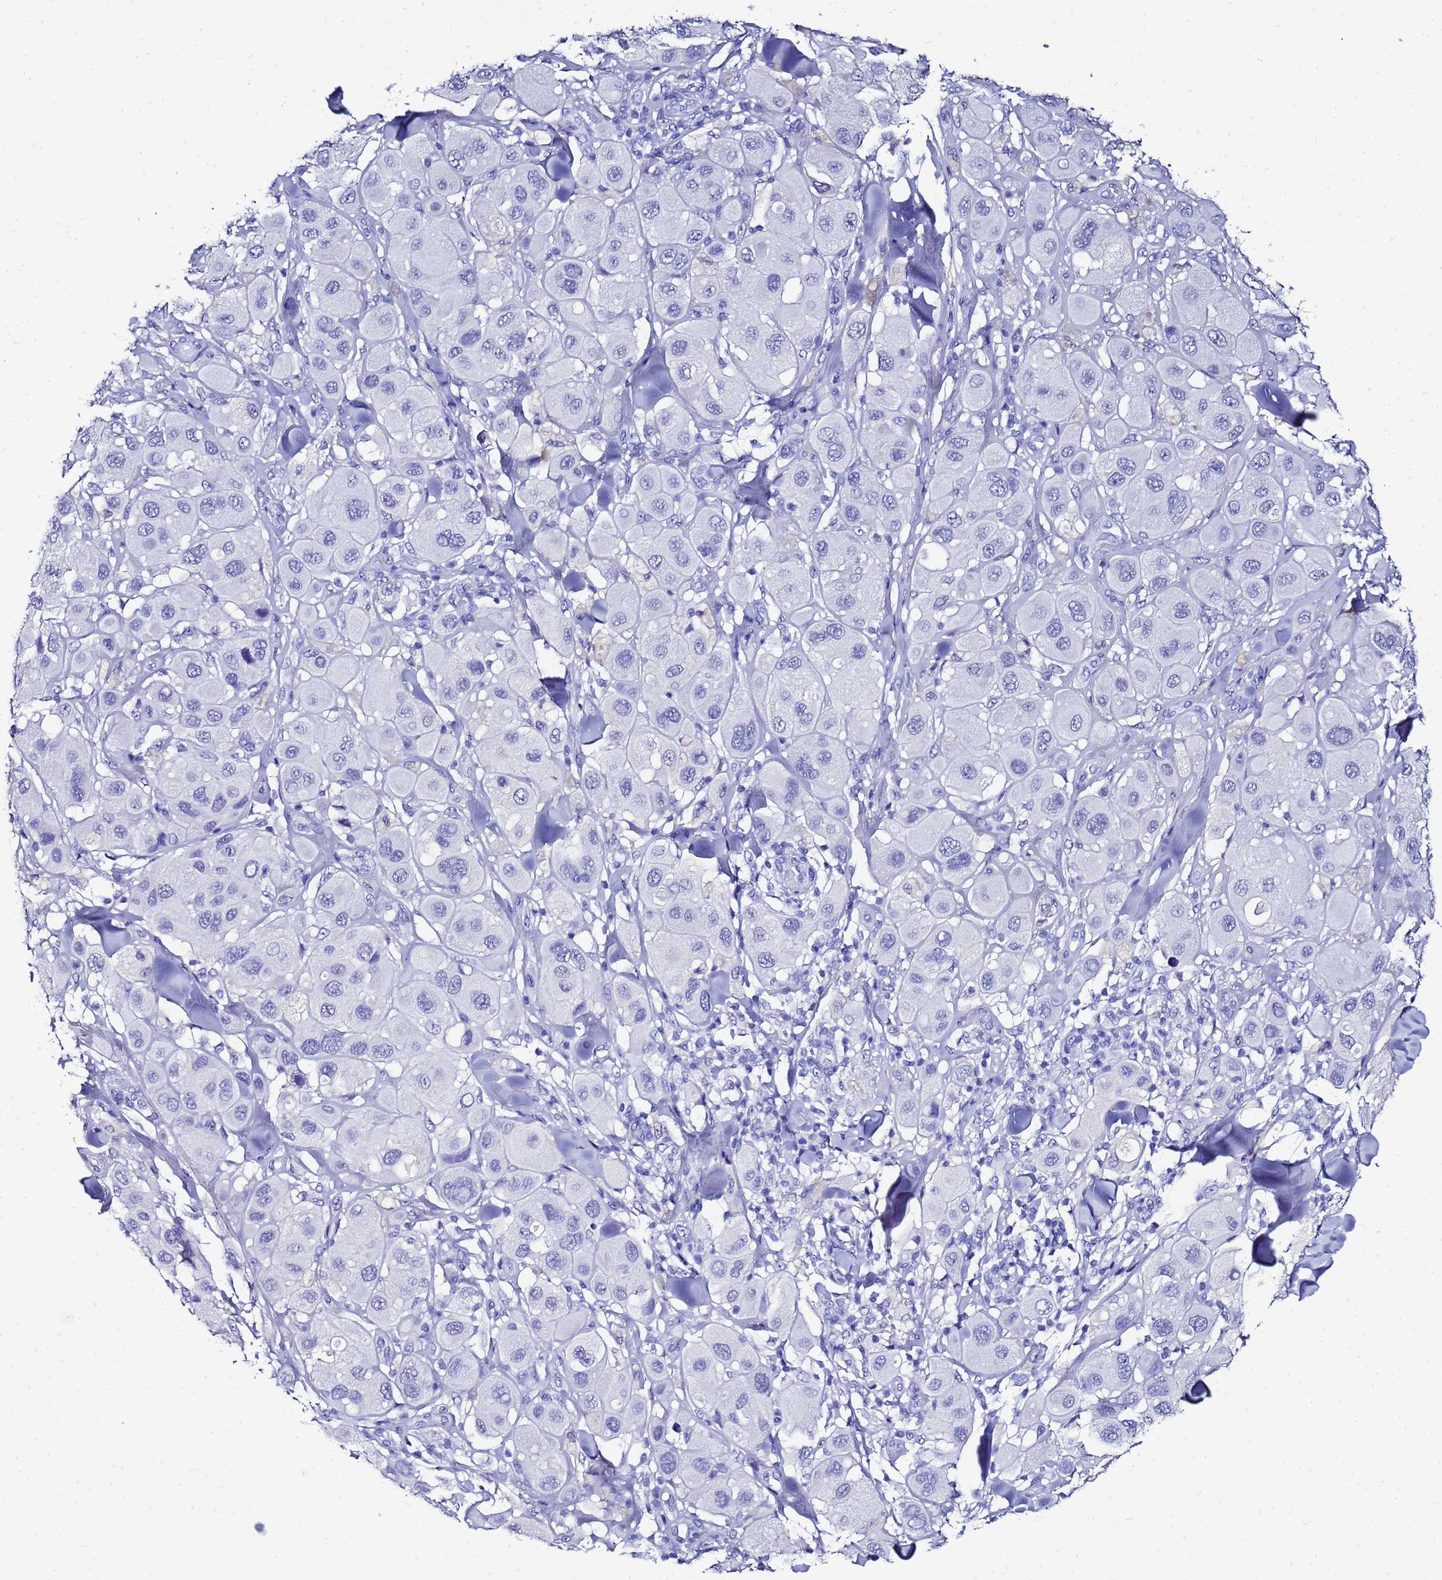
{"staining": {"intensity": "negative", "quantity": "none", "location": "none"}, "tissue": "melanoma", "cell_type": "Tumor cells", "image_type": "cancer", "snomed": [{"axis": "morphology", "description": "Malignant melanoma, Metastatic site"}, {"axis": "topography", "description": "Skin"}], "caption": "Tumor cells show no significant positivity in malignant melanoma (metastatic site).", "gene": "LIPF", "patient": {"sex": "male", "age": 41}}